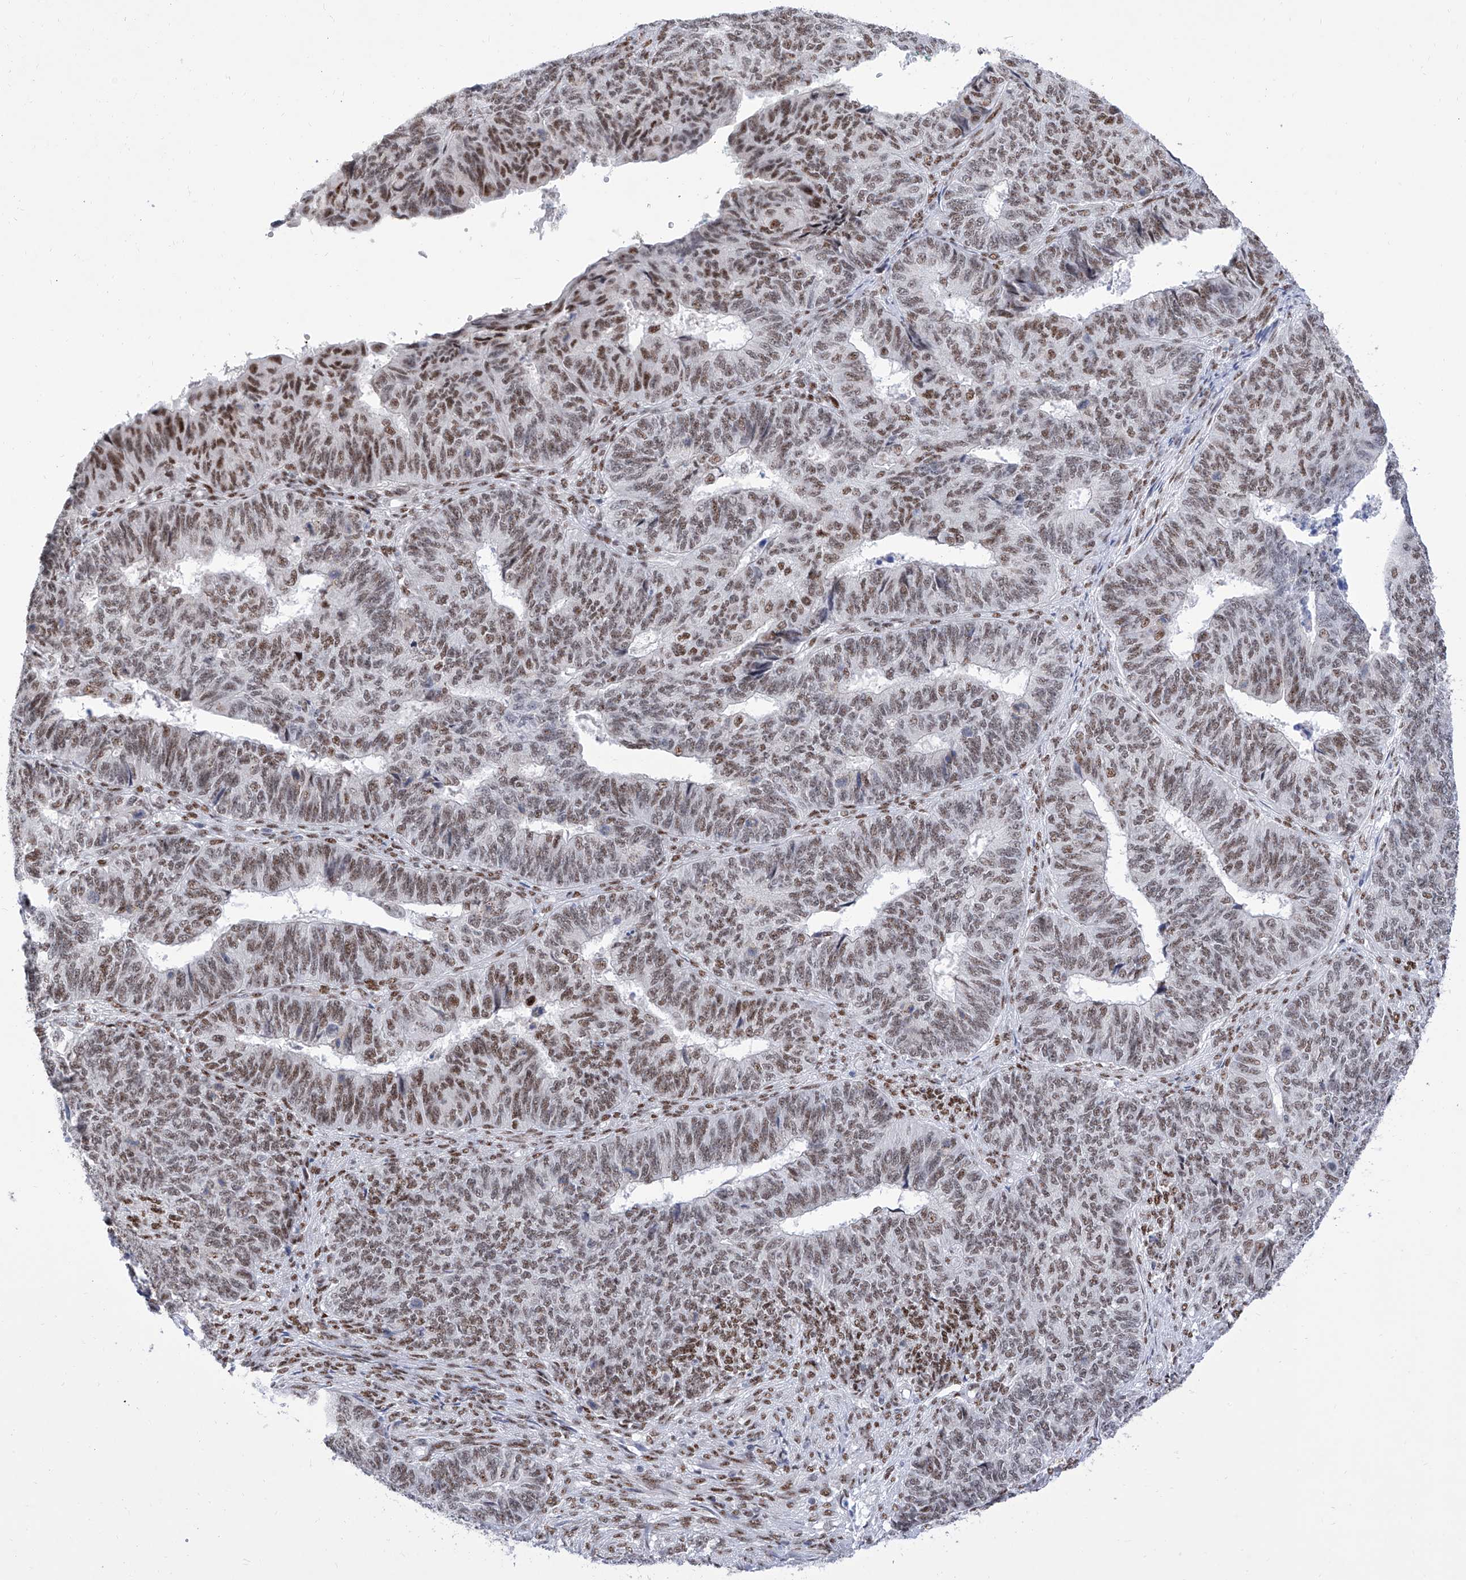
{"staining": {"intensity": "moderate", "quantity": ">75%", "location": "nuclear"}, "tissue": "endometrial cancer", "cell_type": "Tumor cells", "image_type": "cancer", "snomed": [{"axis": "morphology", "description": "Adenocarcinoma, NOS"}, {"axis": "topography", "description": "Endometrium"}], "caption": "The micrograph displays immunohistochemical staining of endometrial cancer. There is moderate nuclear expression is appreciated in approximately >75% of tumor cells.", "gene": "ATN1", "patient": {"sex": "female", "age": 32}}